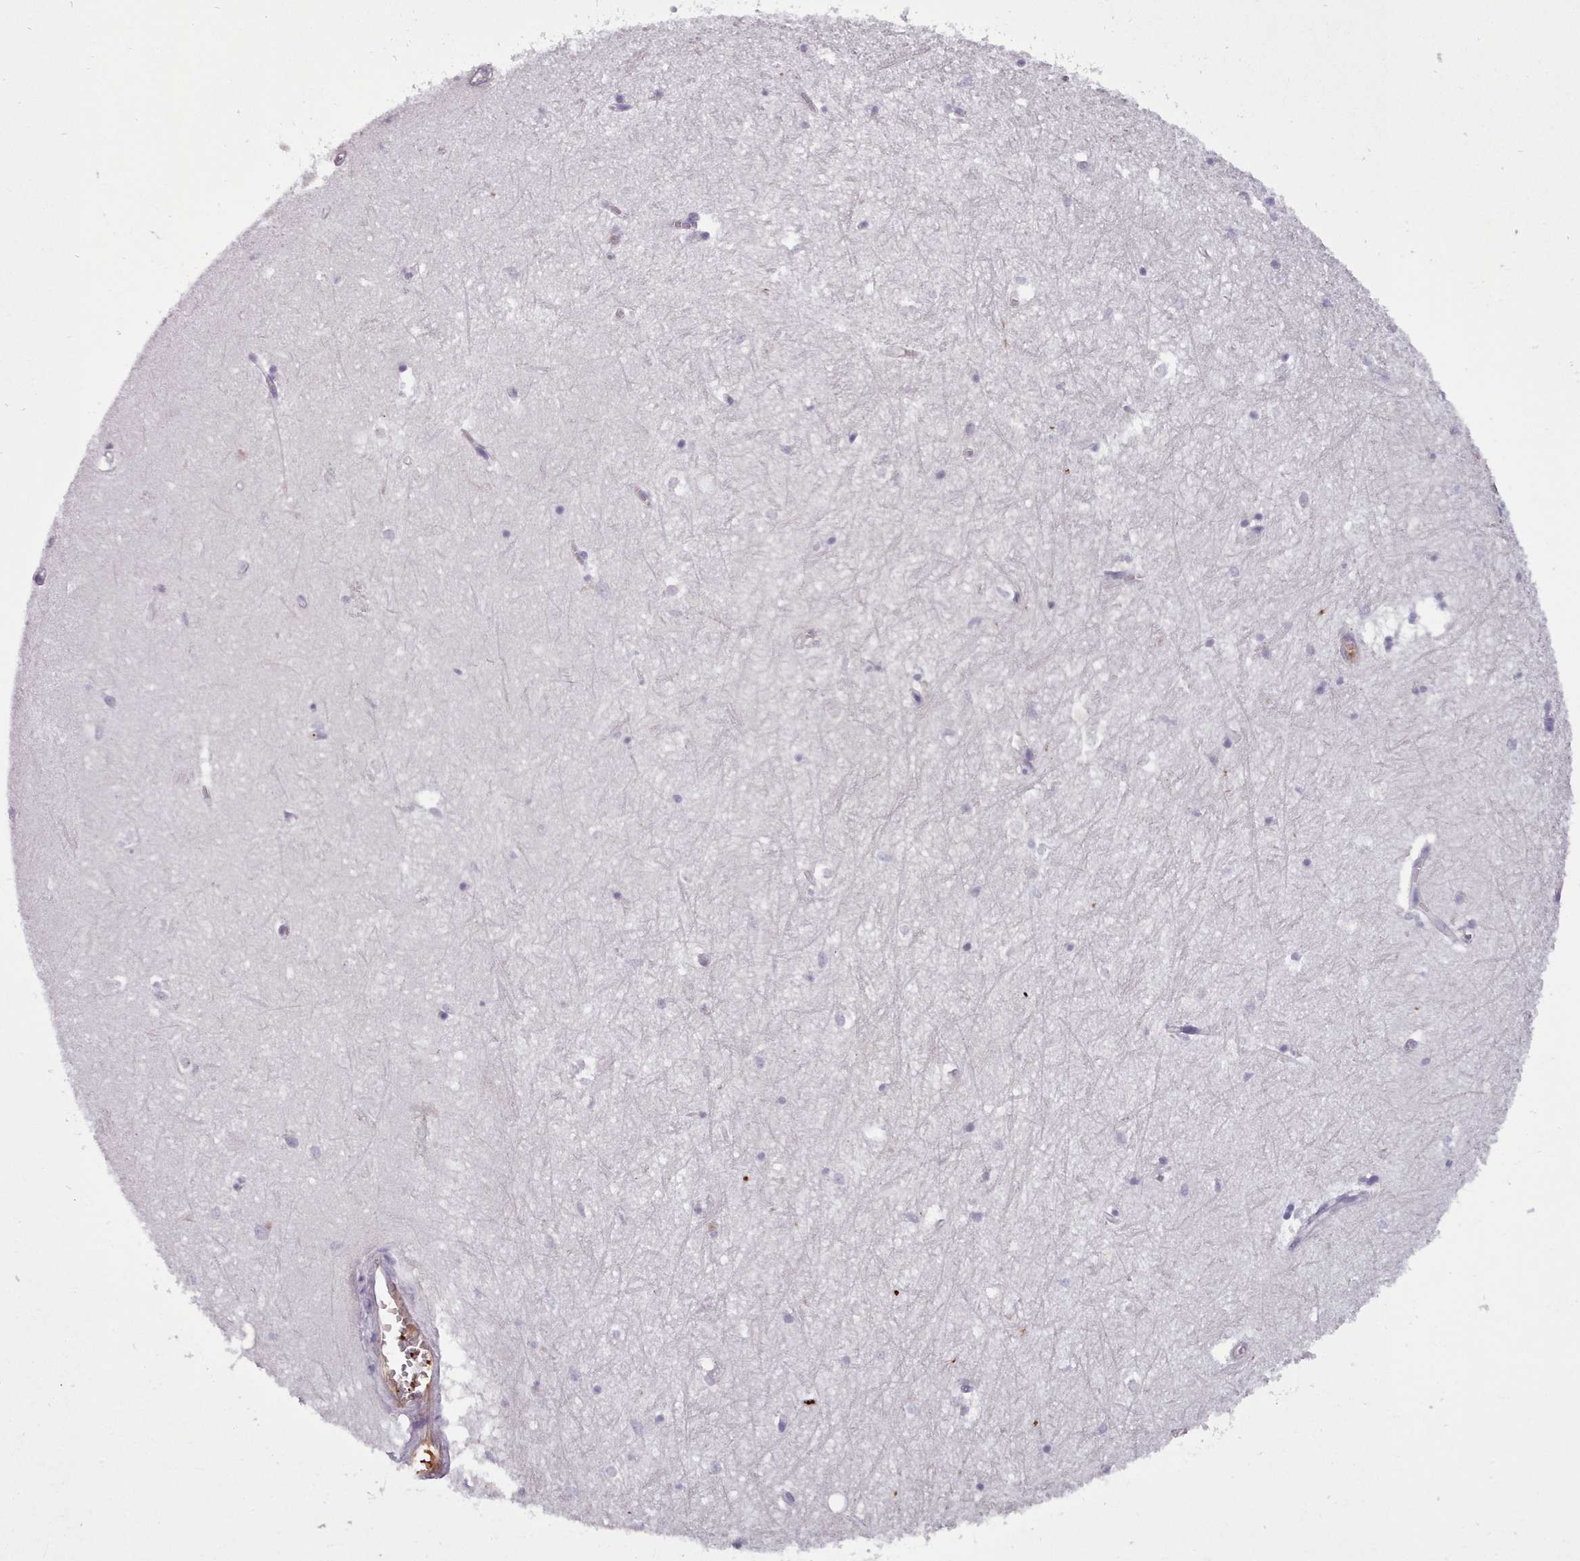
{"staining": {"intensity": "negative", "quantity": "none", "location": "none"}, "tissue": "hippocampus", "cell_type": "Glial cells", "image_type": "normal", "snomed": [{"axis": "morphology", "description": "Normal tissue, NOS"}, {"axis": "topography", "description": "Hippocampus"}], "caption": "This is an immunohistochemistry (IHC) photomicrograph of normal human hippocampus. There is no expression in glial cells.", "gene": "NDST2", "patient": {"sex": "female", "age": 64}}